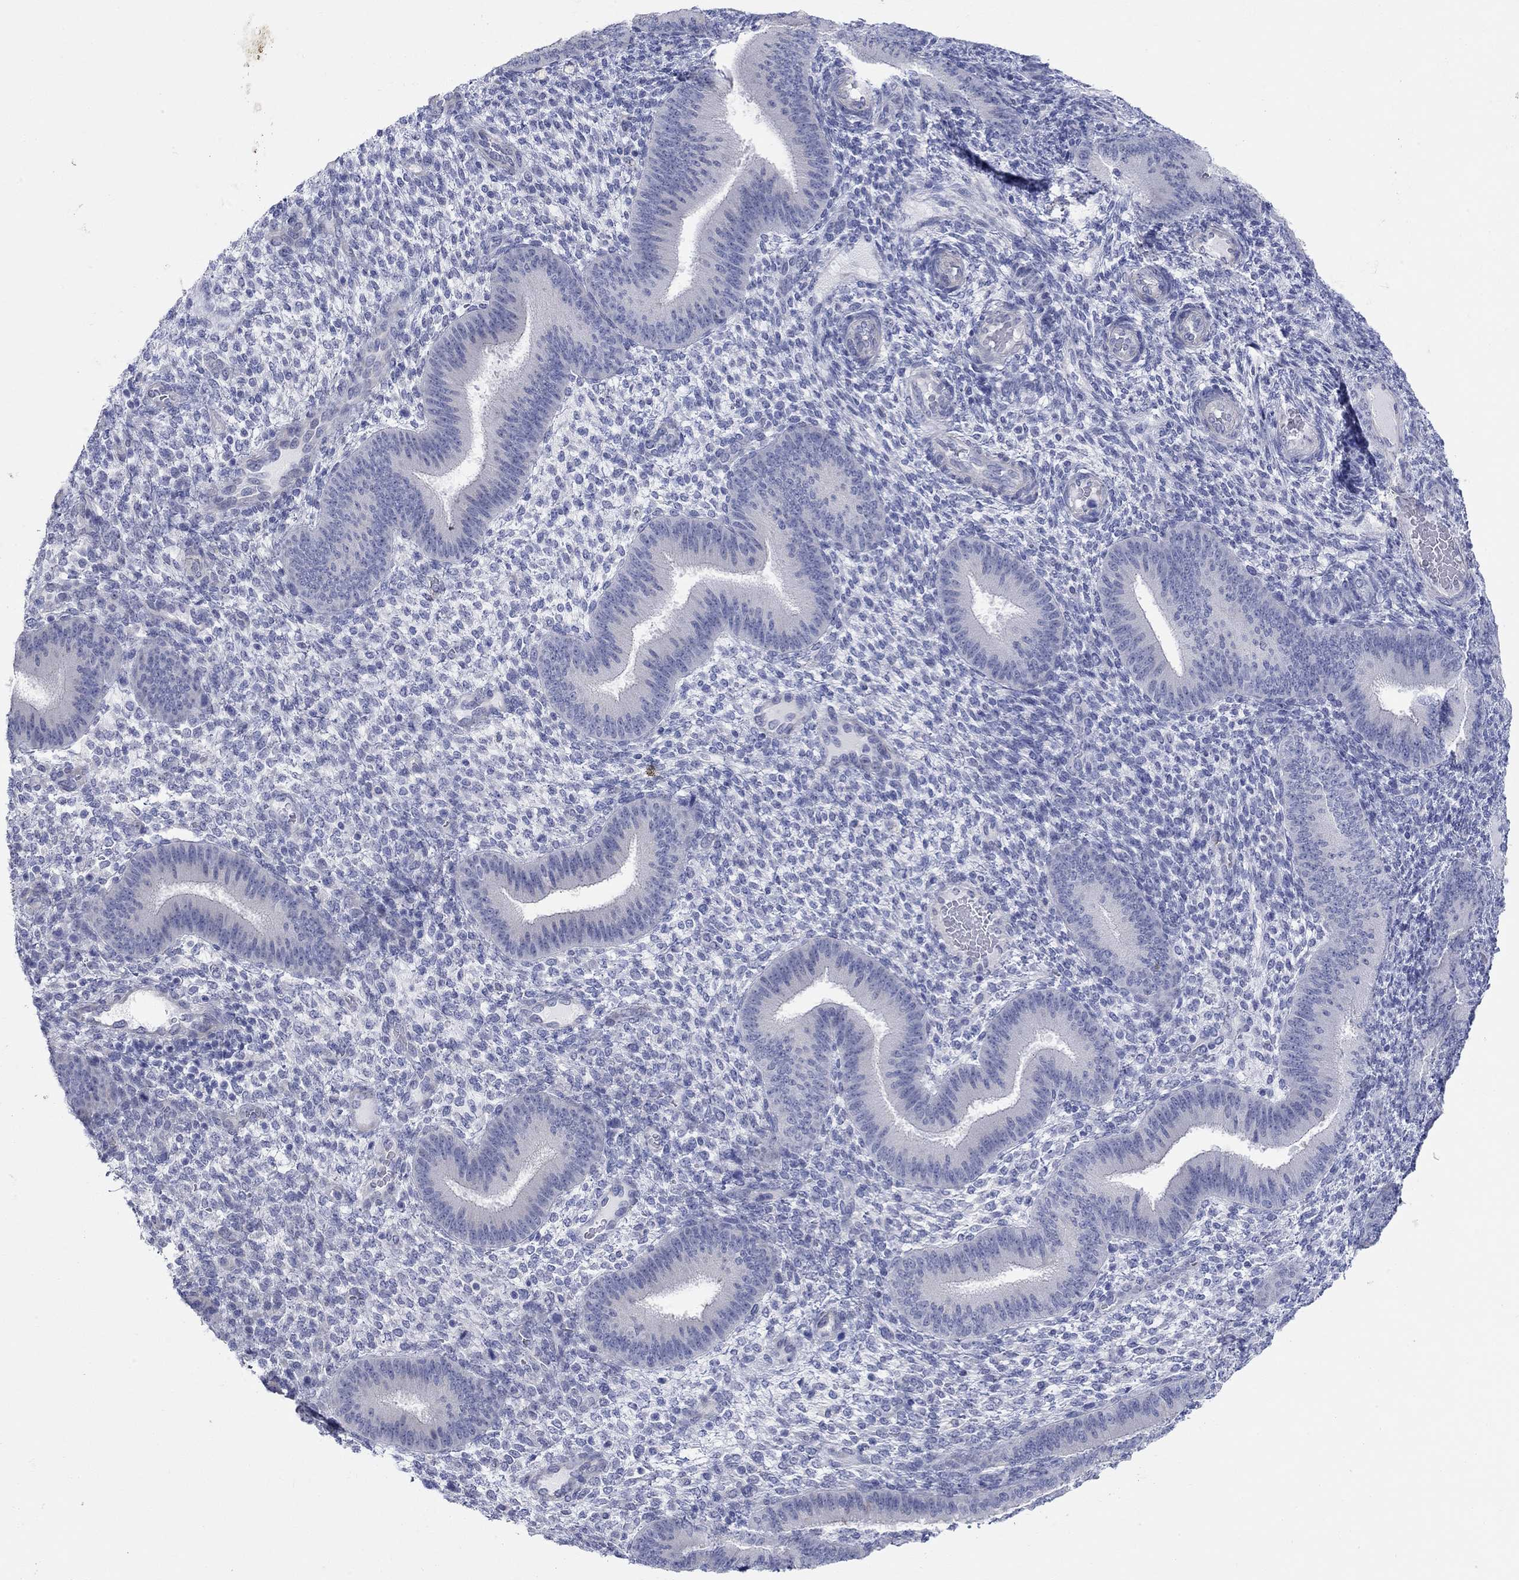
{"staining": {"intensity": "negative", "quantity": "none", "location": "none"}, "tissue": "endometrium", "cell_type": "Cells in endometrial stroma", "image_type": "normal", "snomed": [{"axis": "morphology", "description": "Normal tissue, NOS"}, {"axis": "topography", "description": "Endometrium"}], "caption": "DAB immunohistochemical staining of benign endometrium exhibits no significant positivity in cells in endometrial stroma. Brightfield microscopy of immunohistochemistry stained with DAB (brown) and hematoxylin (blue), captured at high magnification.", "gene": "KRT222", "patient": {"sex": "female", "age": 39}}